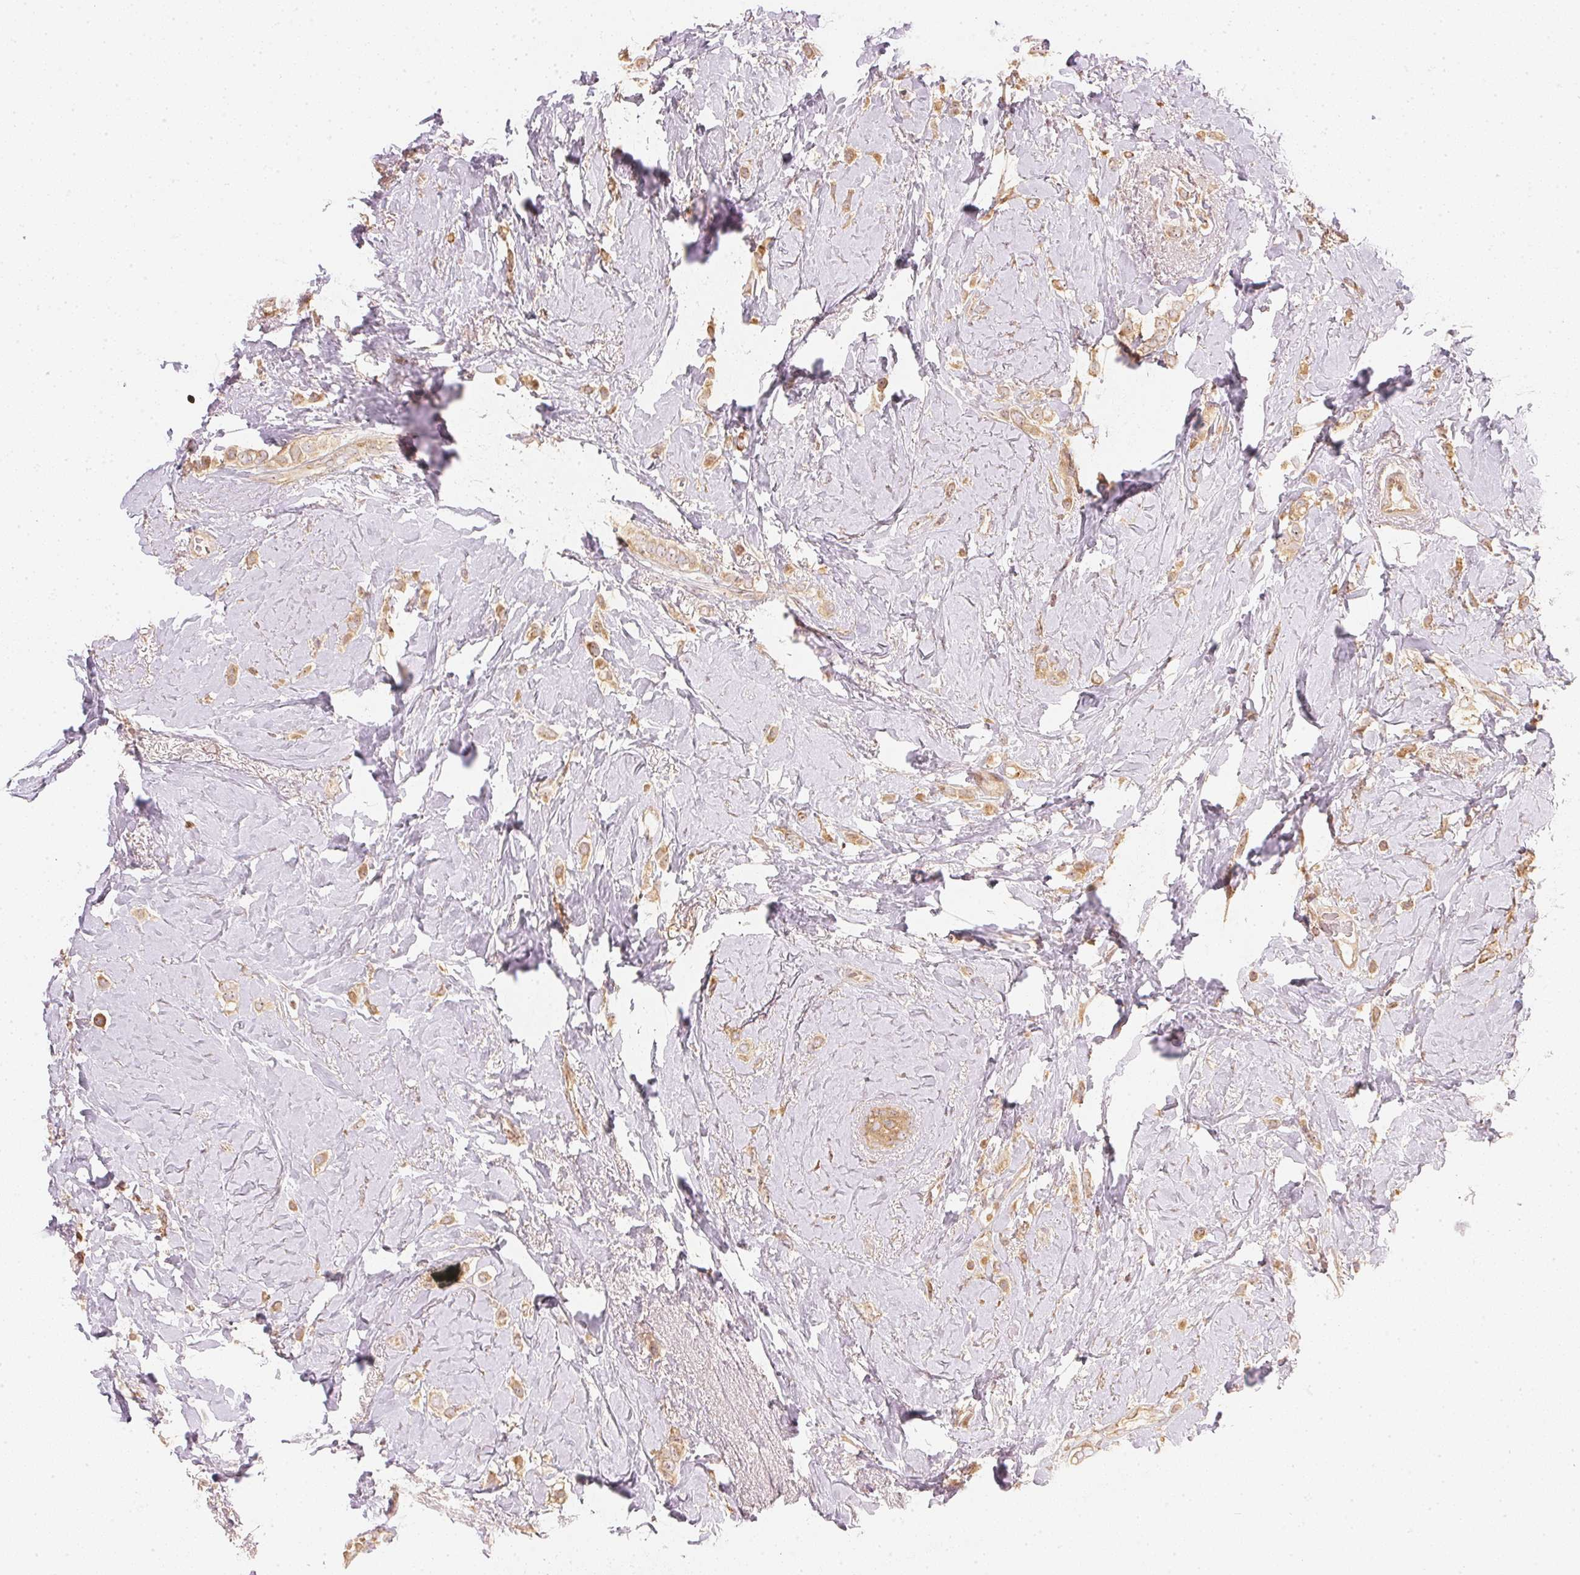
{"staining": {"intensity": "moderate", "quantity": ">75%", "location": "cytoplasmic/membranous"}, "tissue": "breast cancer", "cell_type": "Tumor cells", "image_type": "cancer", "snomed": [{"axis": "morphology", "description": "Lobular carcinoma"}, {"axis": "topography", "description": "Breast"}], "caption": "Immunohistochemical staining of human lobular carcinoma (breast) demonstrates medium levels of moderate cytoplasmic/membranous staining in approximately >75% of tumor cells.", "gene": "WDR54", "patient": {"sex": "female", "age": 66}}